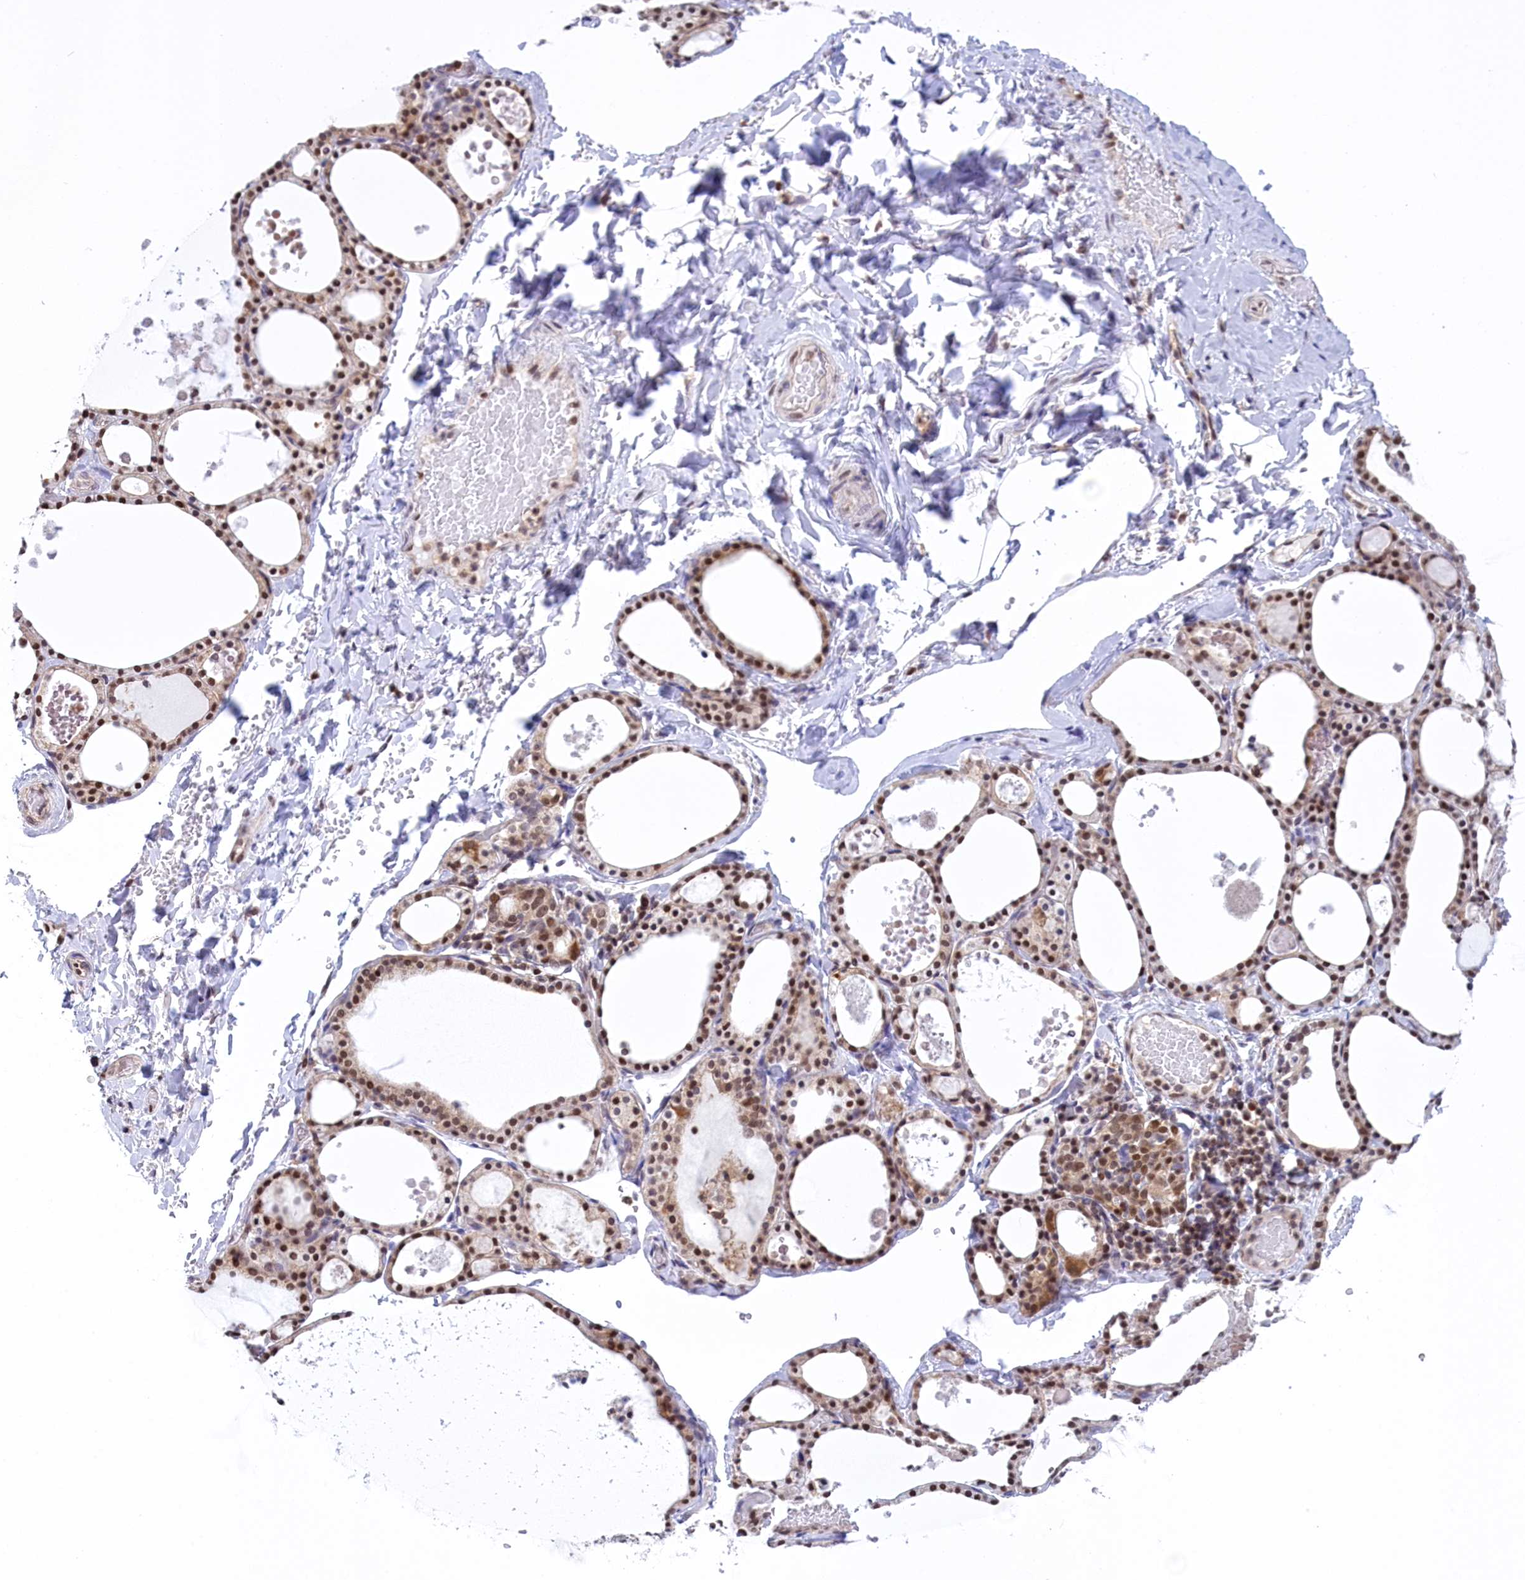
{"staining": {"intensity": "moderate", "quantity": ">75%", "location": "nuclear"}, "tissue": "thyroid gland", "cell_type": "Glandular cells", "image_type": "normal", "snomed": [{"axis": "morphology", "description": "Normal tissue, NOS"}, {"axis": "topography", "description": "Thyroid gland"}], "caption": "IHC staining of unremarkable thyroid gland, which shows medium levels of moderate nuclear expression in approximately >75% of glandular cells indicating moderate nuclear protein positivity. The staining was performed using DAB (3,3'-diaminobenzidine) (brown) for protein detection and nuclei were counterstained in hematoxylin (blue).", "gene": "IZUMO2", "patient": {"sex": "male", "age": 56}}